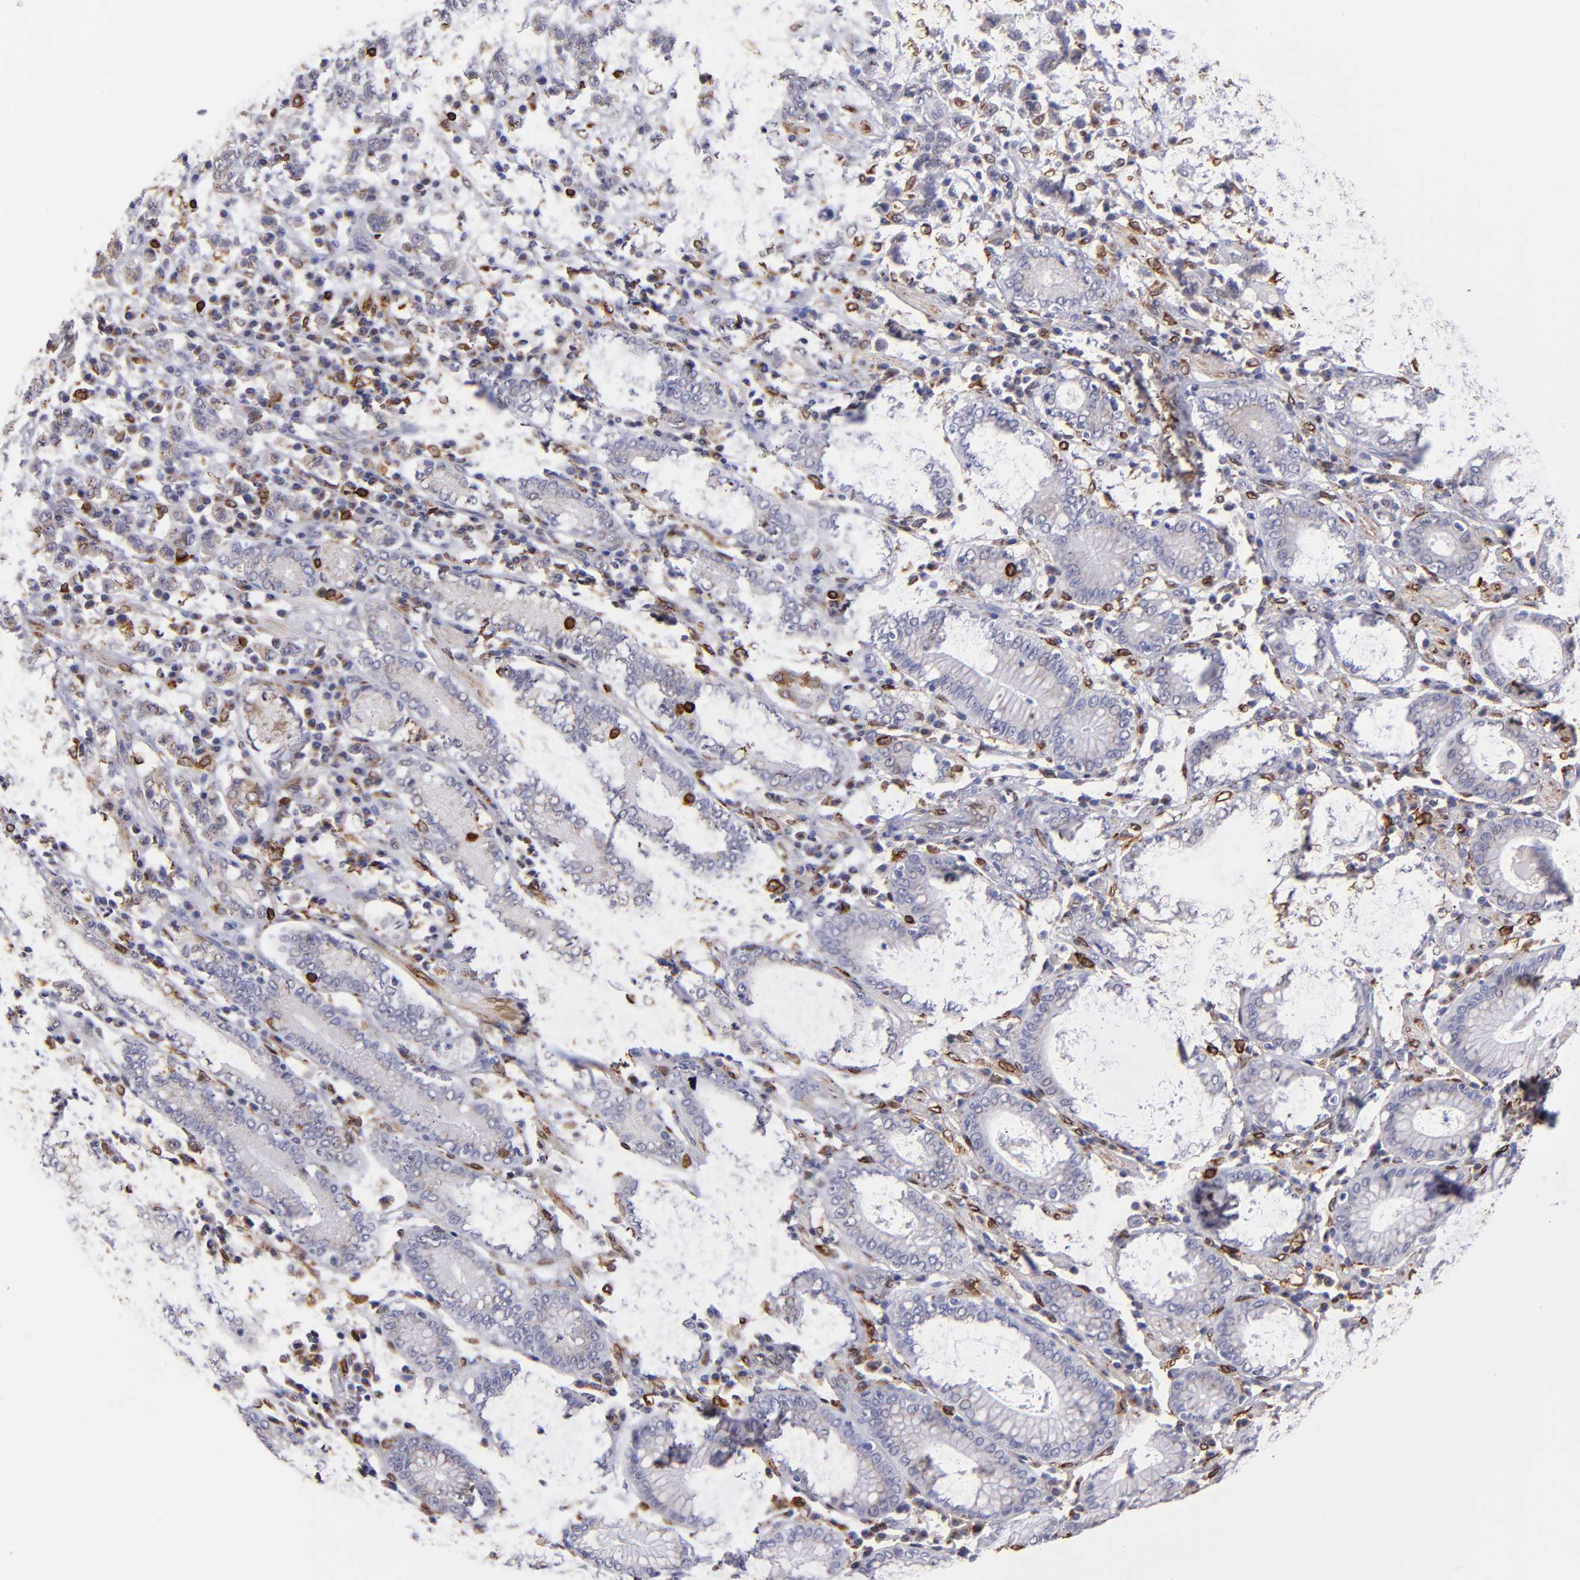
{"staining": {"intensity": "negative", "quantity": "none", "location": "none"}, "tissue": "stomach cancer", "cell_type": "Tumor cells", "image_type": "cancer", "snomed": [{"axis": "morphology", "description": "Adenocarcinoma, NOS"}, {"axis": "topography", "description": "Stomach, lower"}], "caption": "This is a histopathology image of IHC staining of stomach cancer (adenocarcinoma), which shows no expression in tumor cells.", "gene": "PTGS1", "patient": {"sex": "male", "age": 88}}